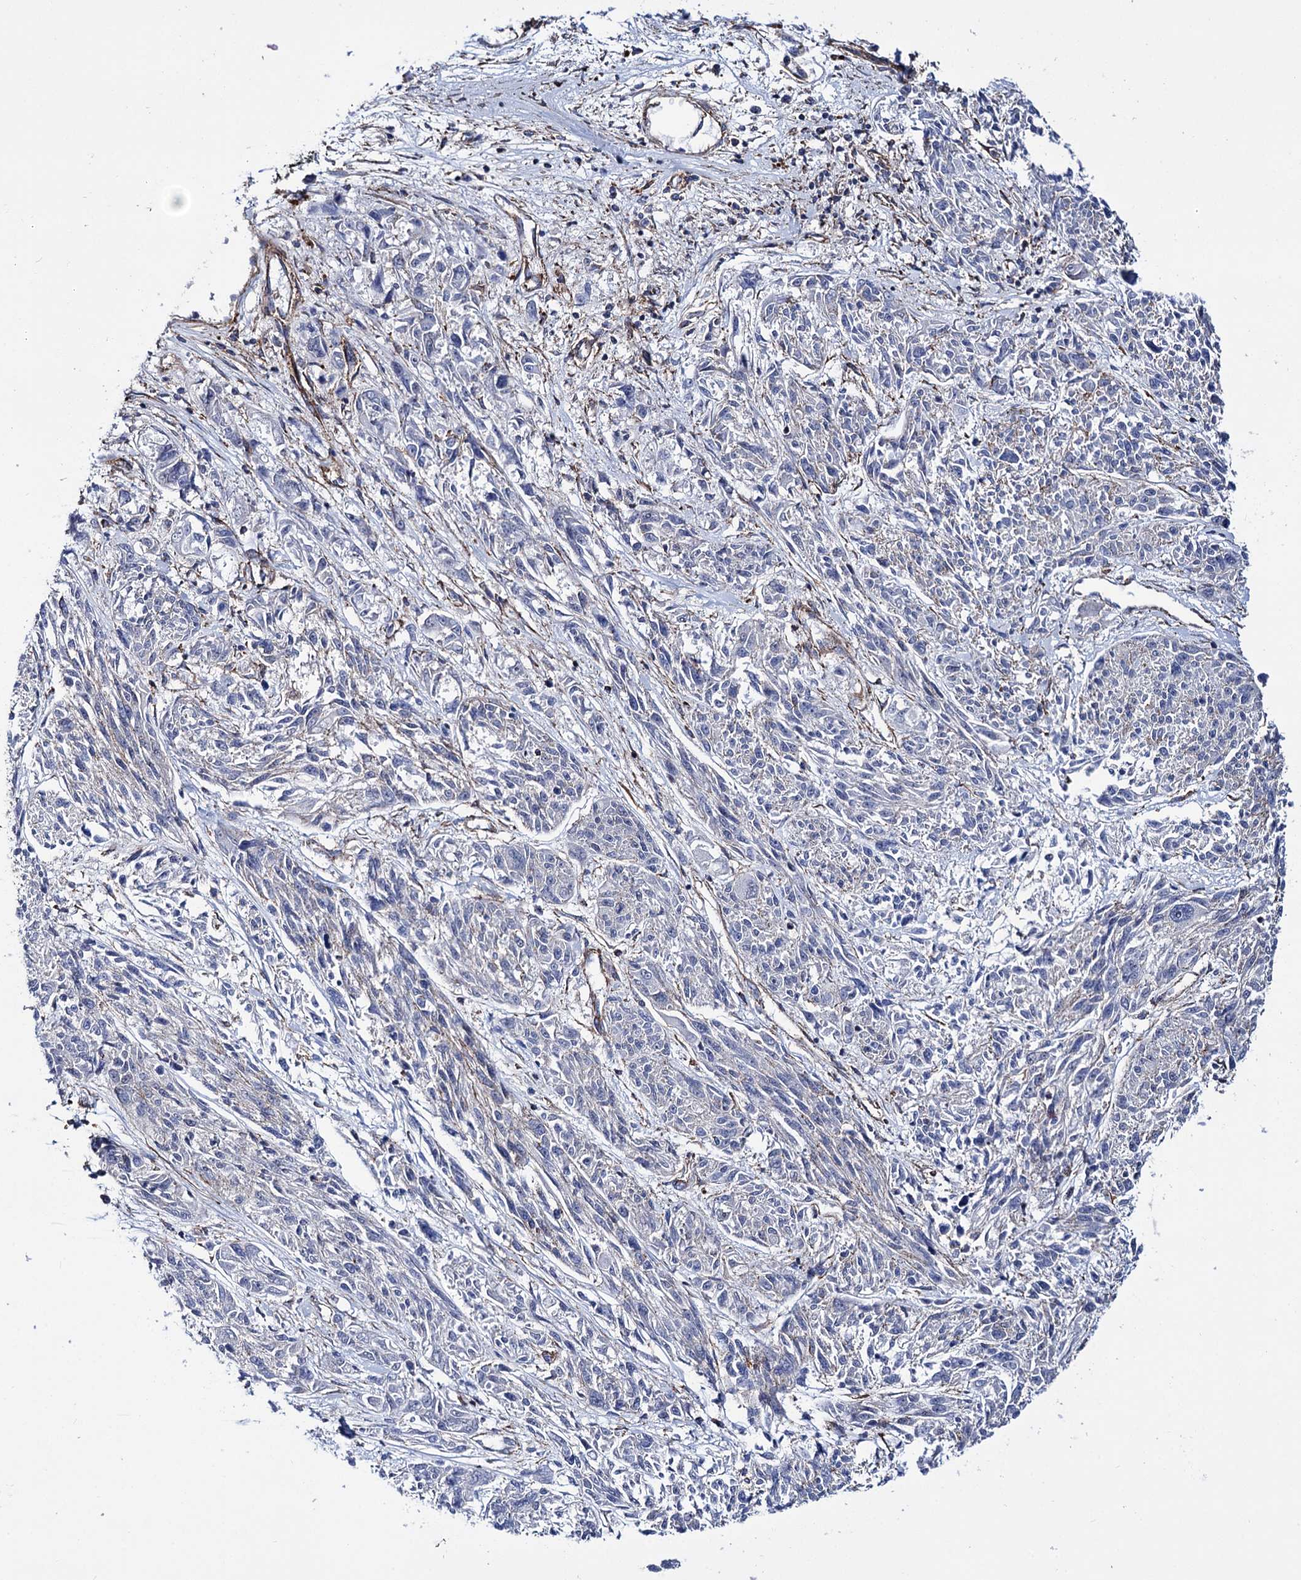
{"staining": {"intensity": "negative", "quantity": "none", "location": "none"}, "tissue": "melanoma", "cell_type": "Tumor cells", "image_type": "cancer", "snomed": [{"axis": "morphology", "description": "Malignant melanoma, NOS"}, {"axis": "topography", "description": "Skin"}], "caption": "A high-resolution micrograph shows IHC staining of malignant melanoma, which displays no significant expression in tumor cells.", "gene": "DEF6", "patient": {"sex": "male", "age": 53}}